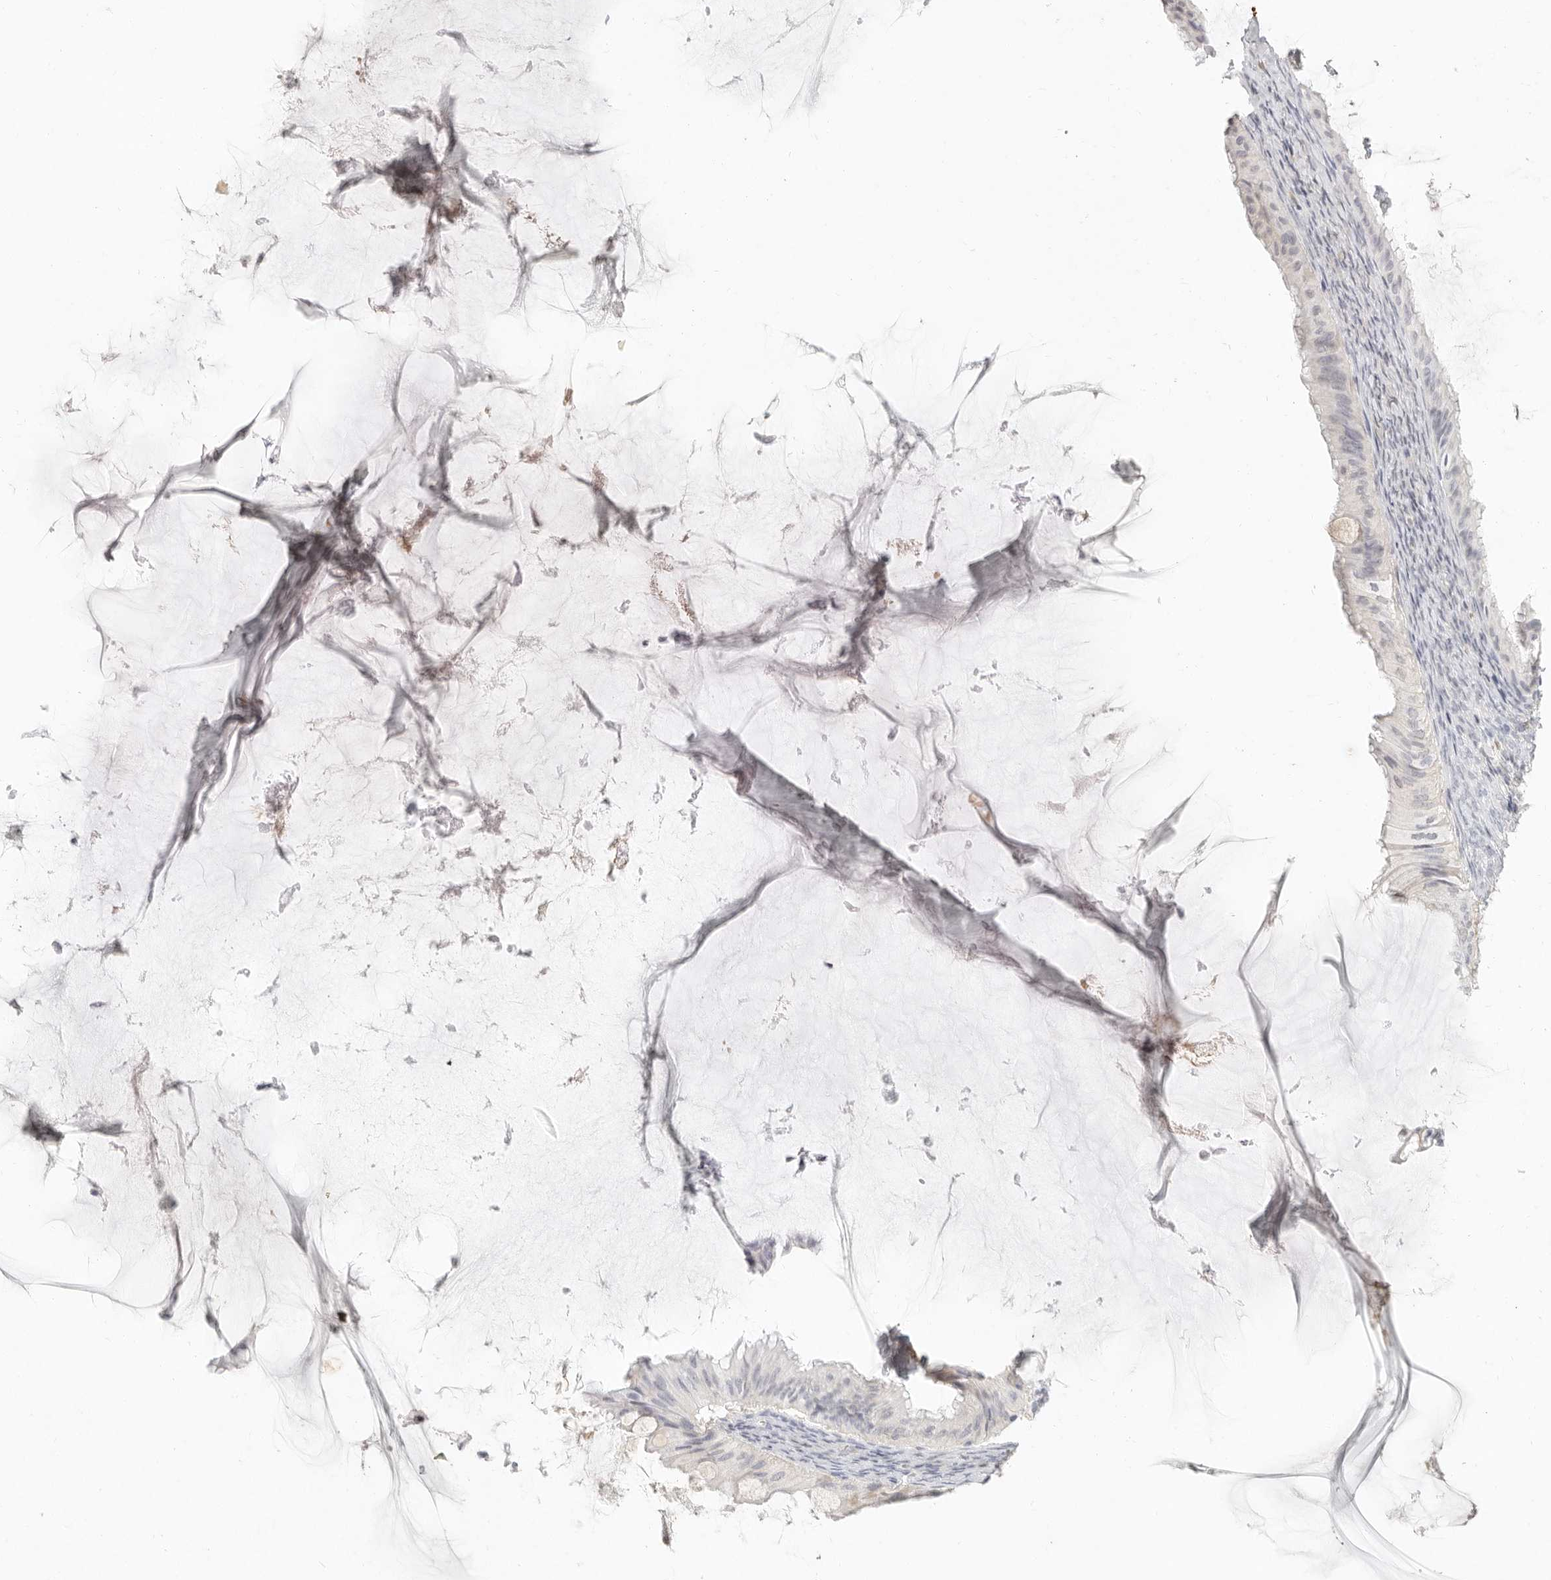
{"staining": {"intensity": "negative", "quantity": "none", "location": "none"}, "tissue": "ovarian cancer", "cell_type": "Tumor cells", "image_type": "cancer", "snomed": [{"axis": "morphology", "description": "Cystadenocarcinoma, mucinous, NOS"}, {"axis": "topography", "description": "Ovary"}], "caption": "Human ovarian cancer stained for a protein using immunohistochemistry displays no staining in tumor cells.", "gene": "NIBAN1", "patient": {"sex": "female", "age": 61}}